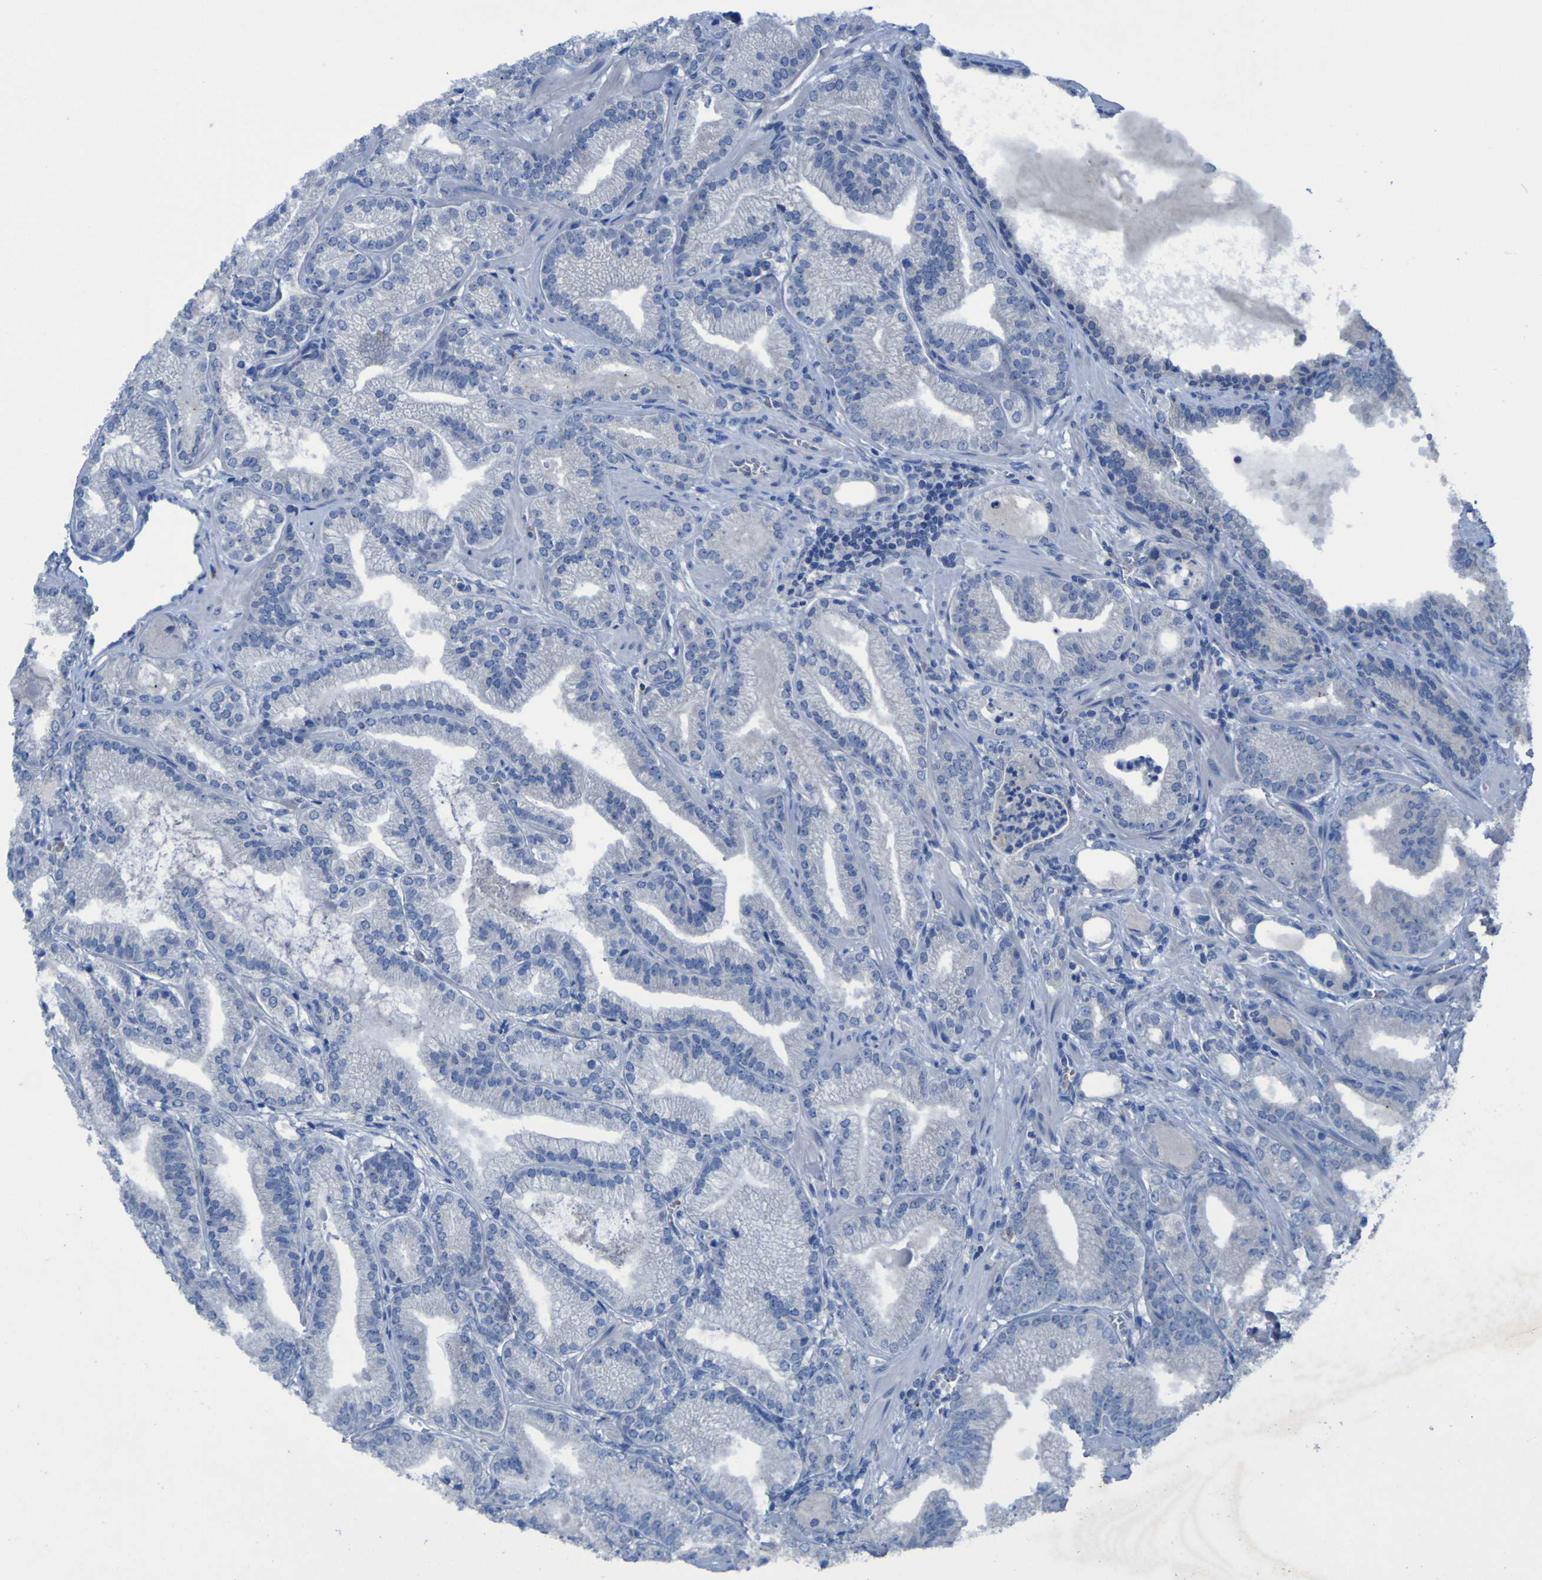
{"staining": {"intensity": "negative", "quantity": "none", "location": "none"}, "tissue": "prostate cancer", "cell_type": "Tumor cells", "image_type": "cancer", "snomed": [{"axis": "morphology", "description": "Adenocarcinoma, Low grade"}, {"axis": "topography", "description": "Prostate"}], "caption": "DAB immunohistochemical staining of prostate low-grade adenocarcinoma demonstrates no significant staining in tumor cells. Brightfield microscopy of IHC stained with DAB (3,3'-diaminobenzidine) (brown) and hematoxylin (blue), captured at high magnification.", "gene": "SGK2", "patient": {"sex": "male", "age": 59}}